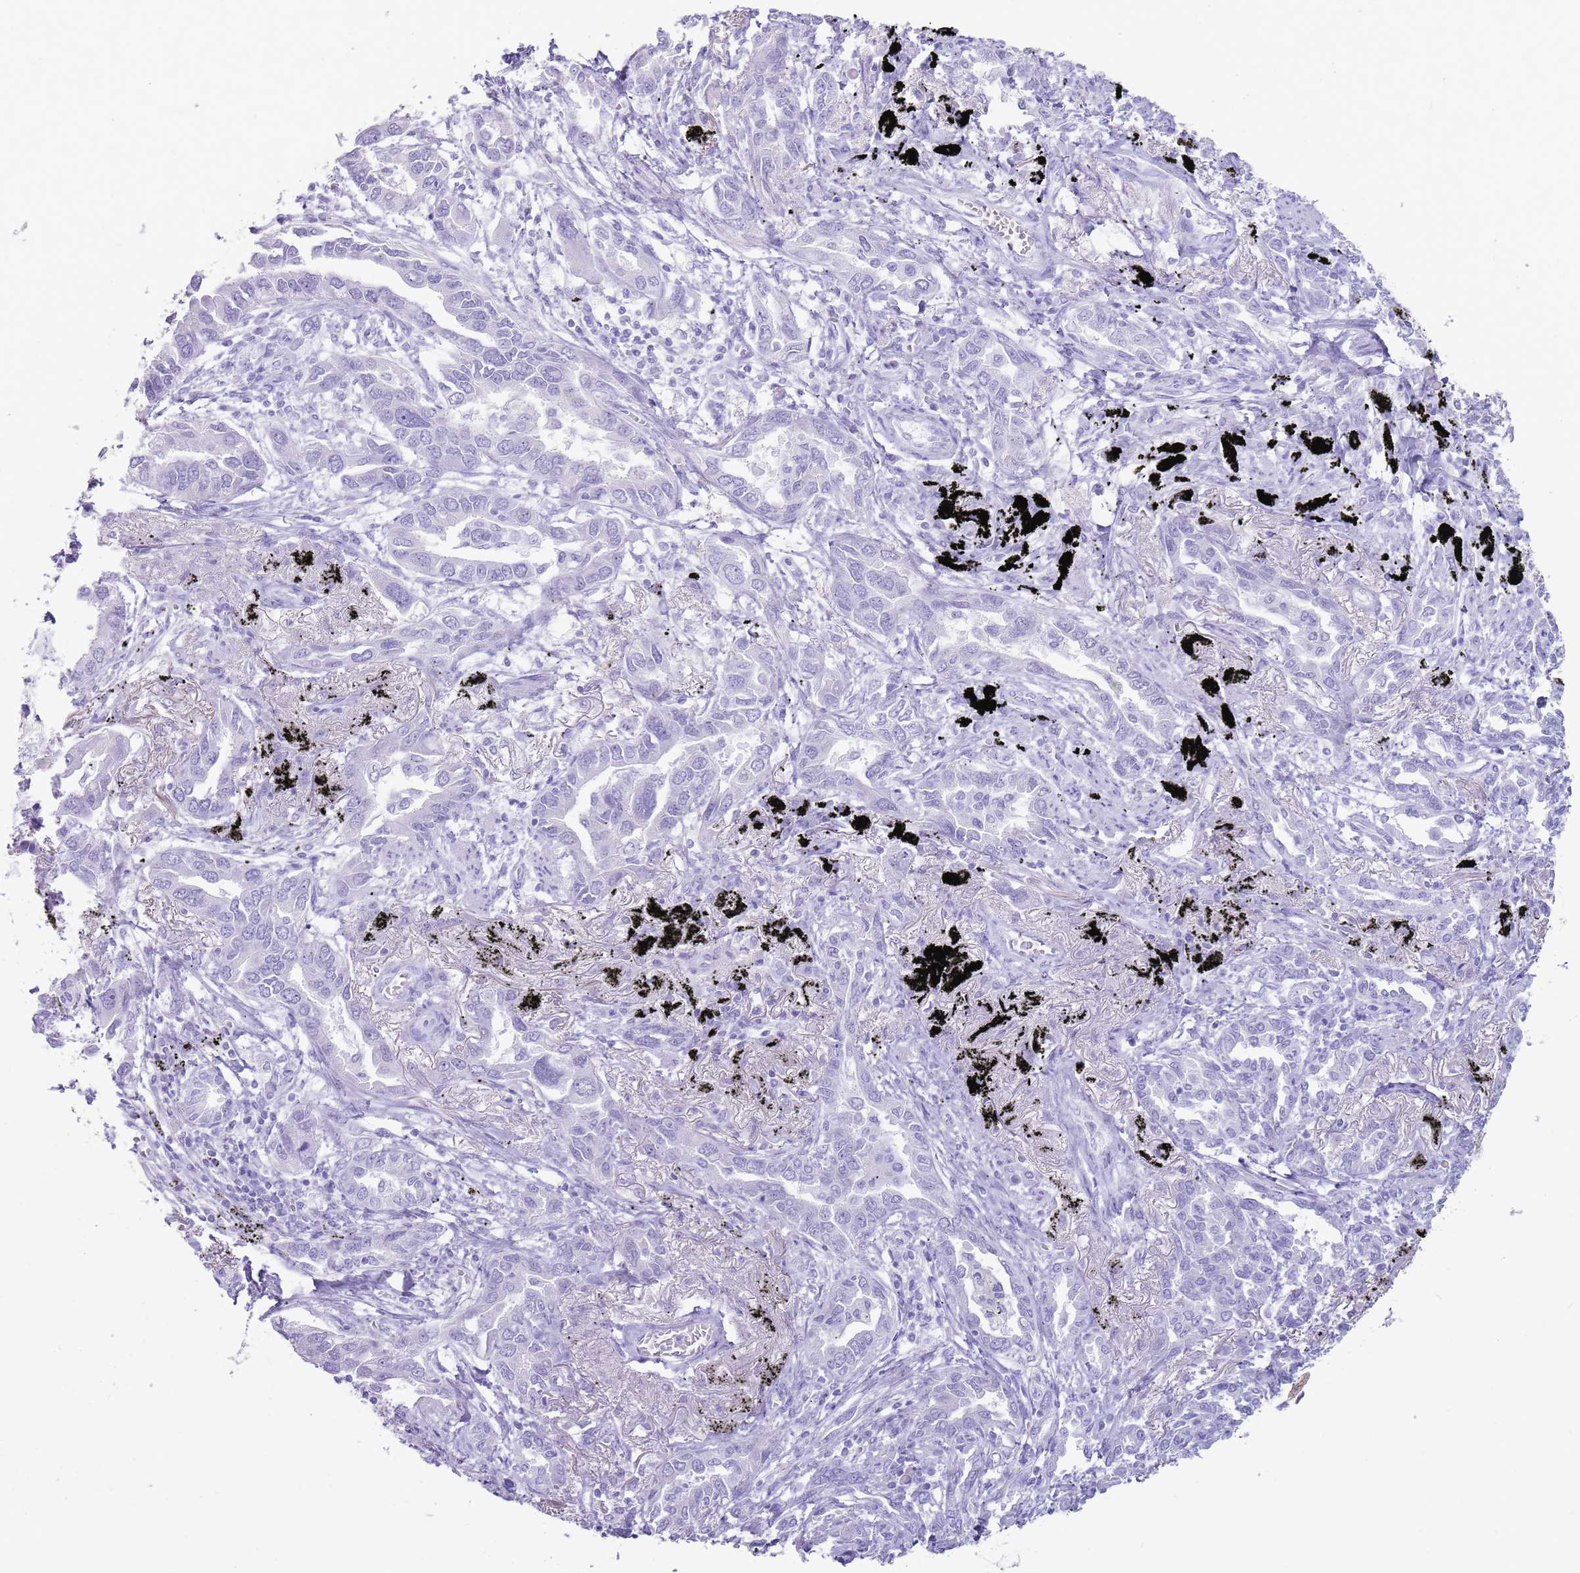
{"staining": {"intensity": "negative", "quantity": "none", "location": "none"}, "tissue": "lung cancer", "cell_type": "Tumor cells", "image_type": "cancer", "snomed": [{"axis": "morphology", "description": "Adenocarcinoma, NOS"}, {"axis": "topography", "description": "Lung"}], "caption": "Immunohistochemical staining of adenocarcinoma (lung) exhibits no significant positivity in tumor cells.", "gene": "NBPF3", "patient": {"sex": "male", "age": 67}}